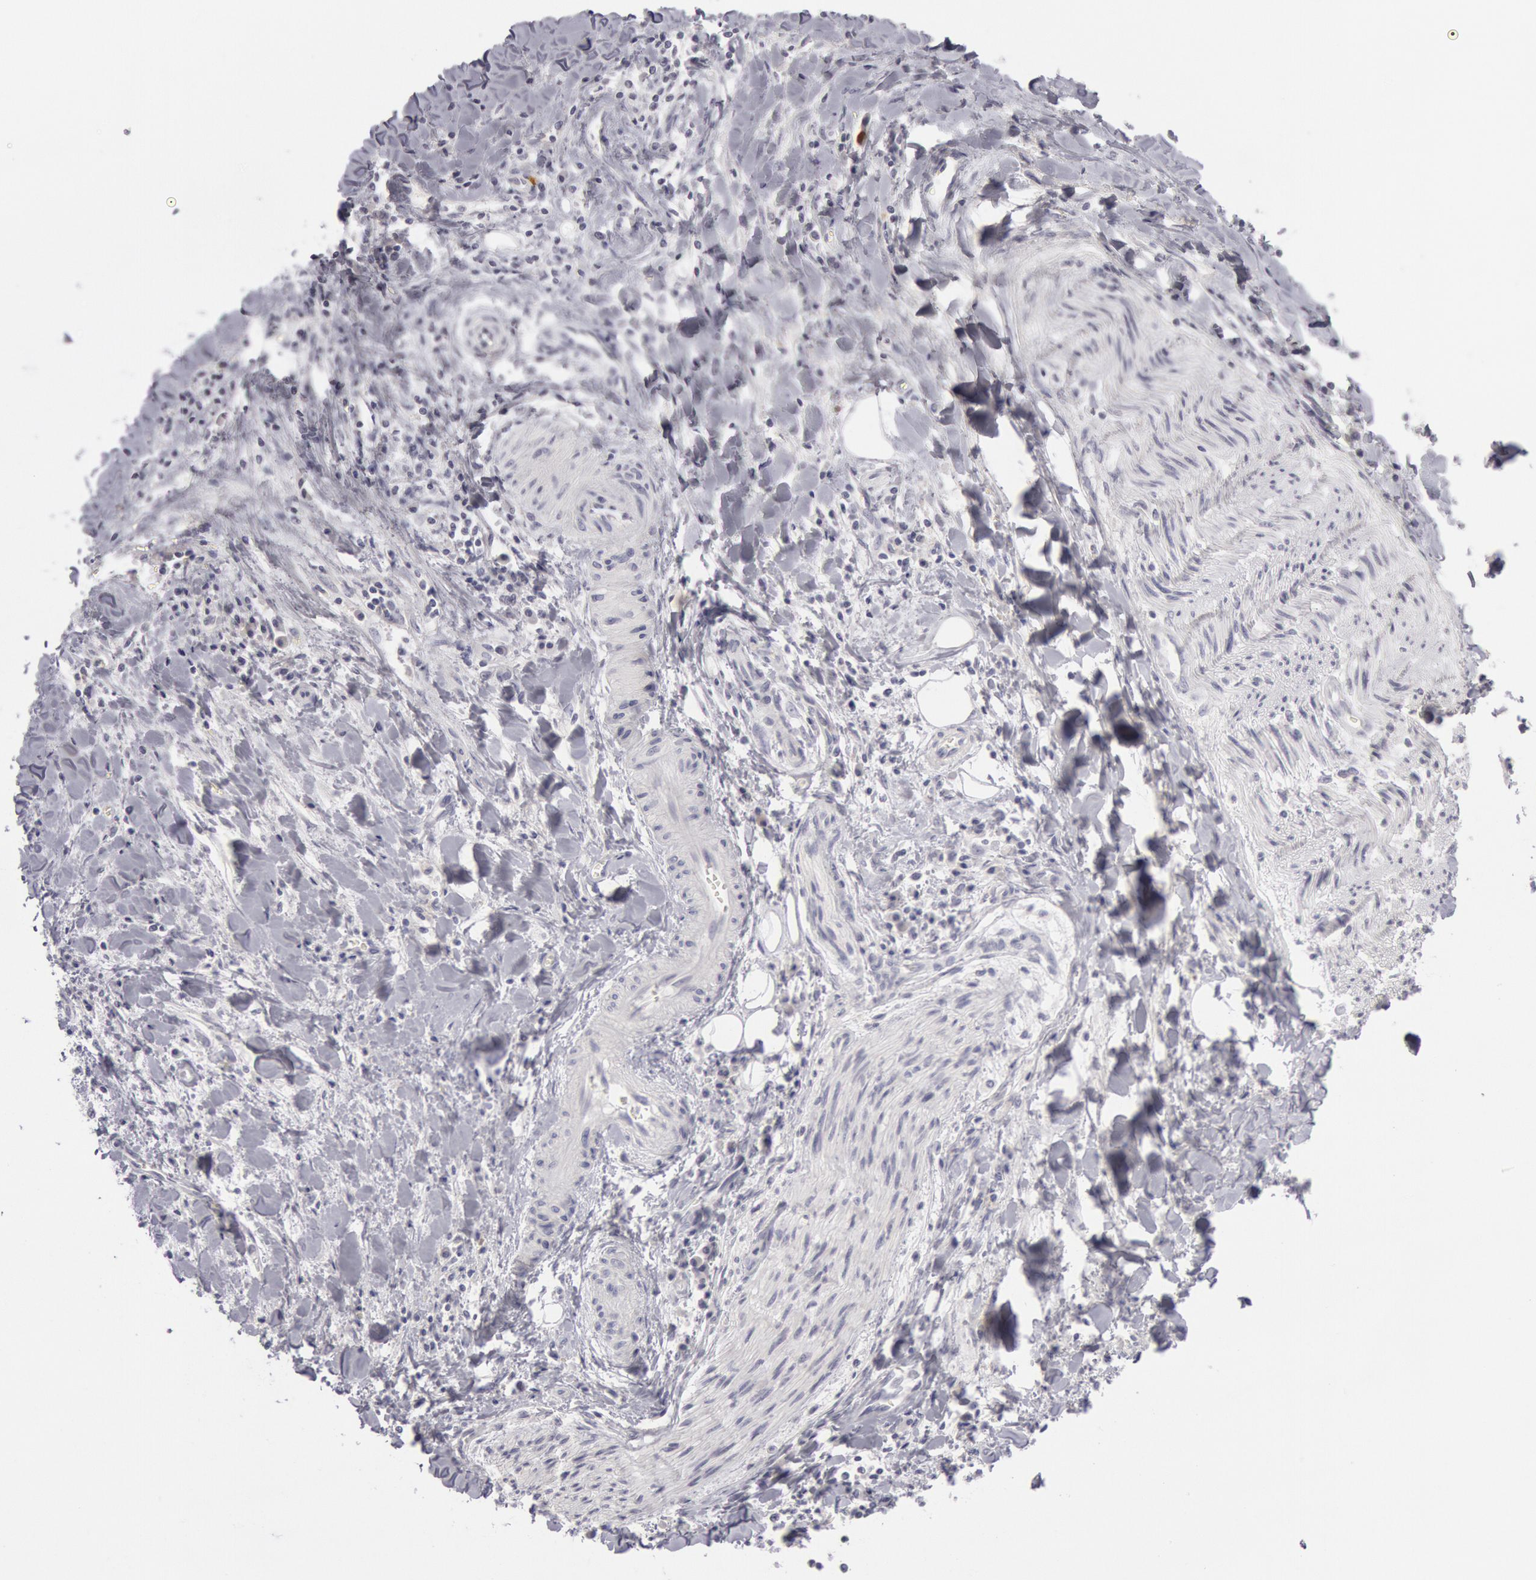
{"staining": {"intensity": "negative", "quantity": "none", "location": "none"}, "tissue": "liver cancer", "cell_type": "Tumor cells", "image_type": "cancer", "snomed": [{"axis": "morphology", "description": "Cholangiocarcinoma"}, {"axis": "topography", "description": "Liver"}], "caption": "This is an immunohistochemistry (IHC) photomicrograph of human cholangiocarcinoma (liver). There is no staining in tumor cells.", "gene": "KRT16", "patient": {"sex": "male", "age": 57}}